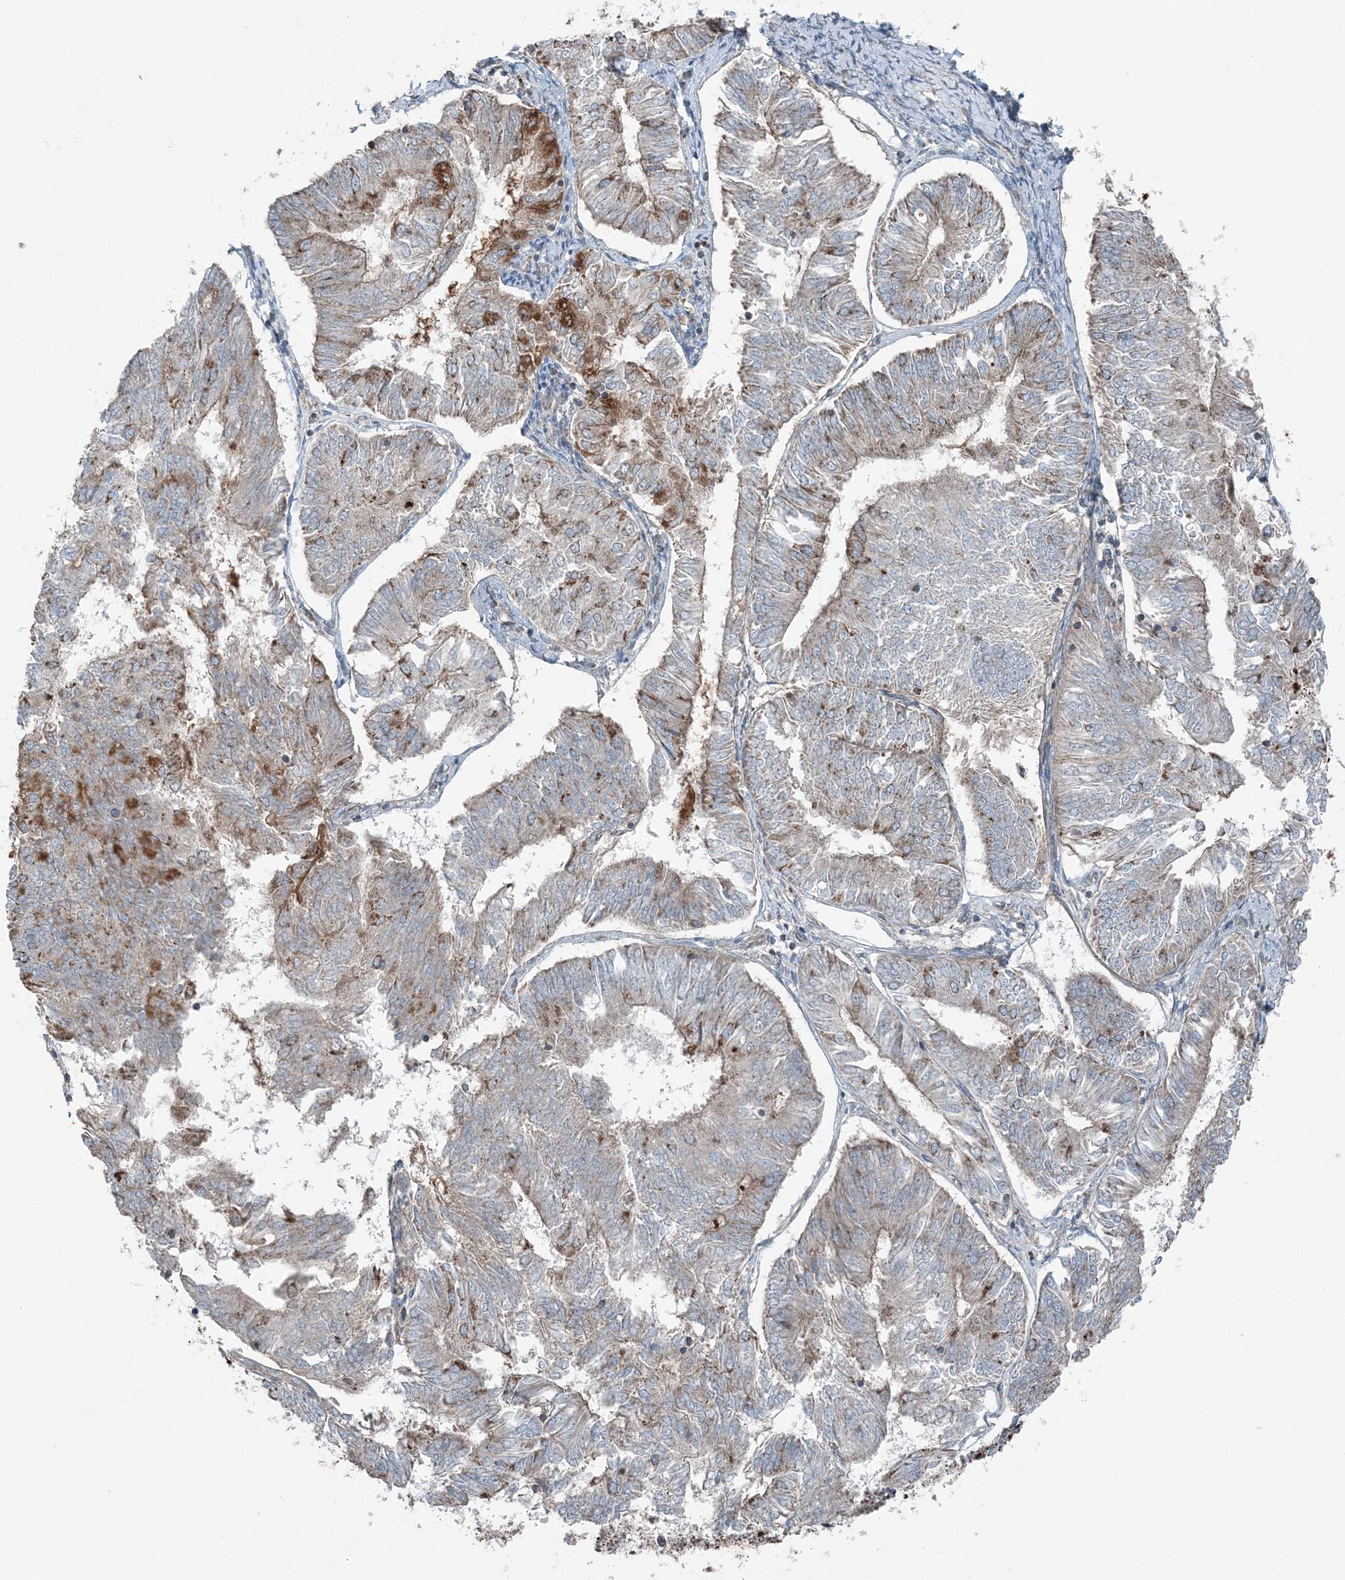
{"staining": {"intensity": "moderate", "quantity": "25%-75%", "location": "cytoplasmic/membranous"}, "tissue": "endometrial cancer", "cell_type": "Tumor cells", "image_type": "cancer", "snomed": [{"axis": "morphology", "description": "Adenocarcinoma, NOS"}, {"axis": "topography", "description": "Endometrium"}], "caption": "Immunohistochemistry histopathology image of human endometrial adenocarcinoma stained for a protein (brown), which shows medium levels of moderate cytoplasmic/membranous staining in about 25%-75% of tumor cells.", "gene": "KY", "patient": {"sex": "female", "age": 58}}